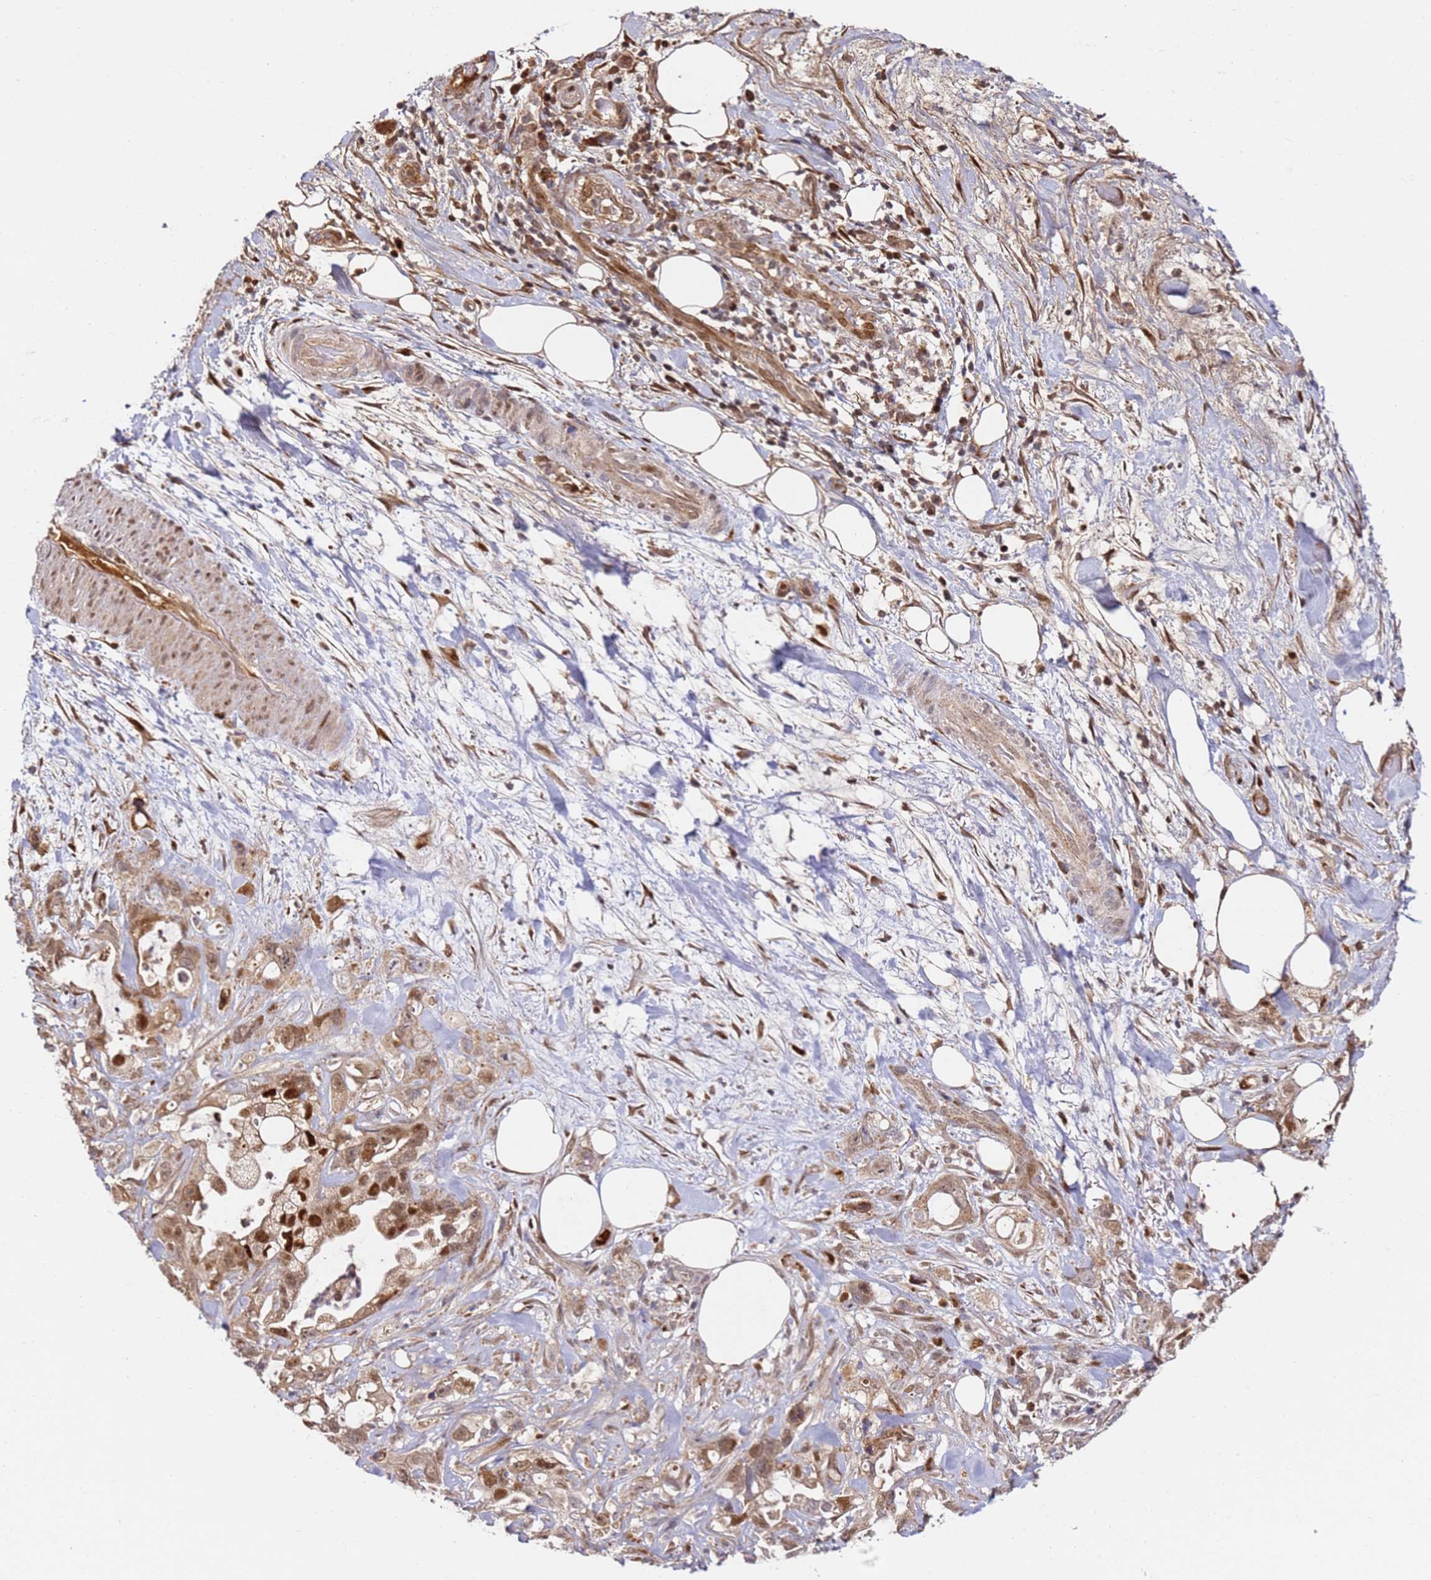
{"staining": {"intensity": "moderate", "quantity": ">75%", "location": "cytoplasmic/membranous,nuclear"}, "tissue": "pancreatic cancer", "cell_type": "Tumor cells", "image_type": "cancer", "snomed": [{"axis": "morphology", "description": "Adenocarcinoma, NOS"}, {"axis": "topography", "description": "Pancreas"}], "caption": "About >75% of tumor cells in human pancreatic cancer exhibit moderate cytoplasmic/membranous and nuclear protein expression as visualized by brown immunohistochemical staining.", "gene": "SMOX", "patient": {"sex": "female", "age": 61}}